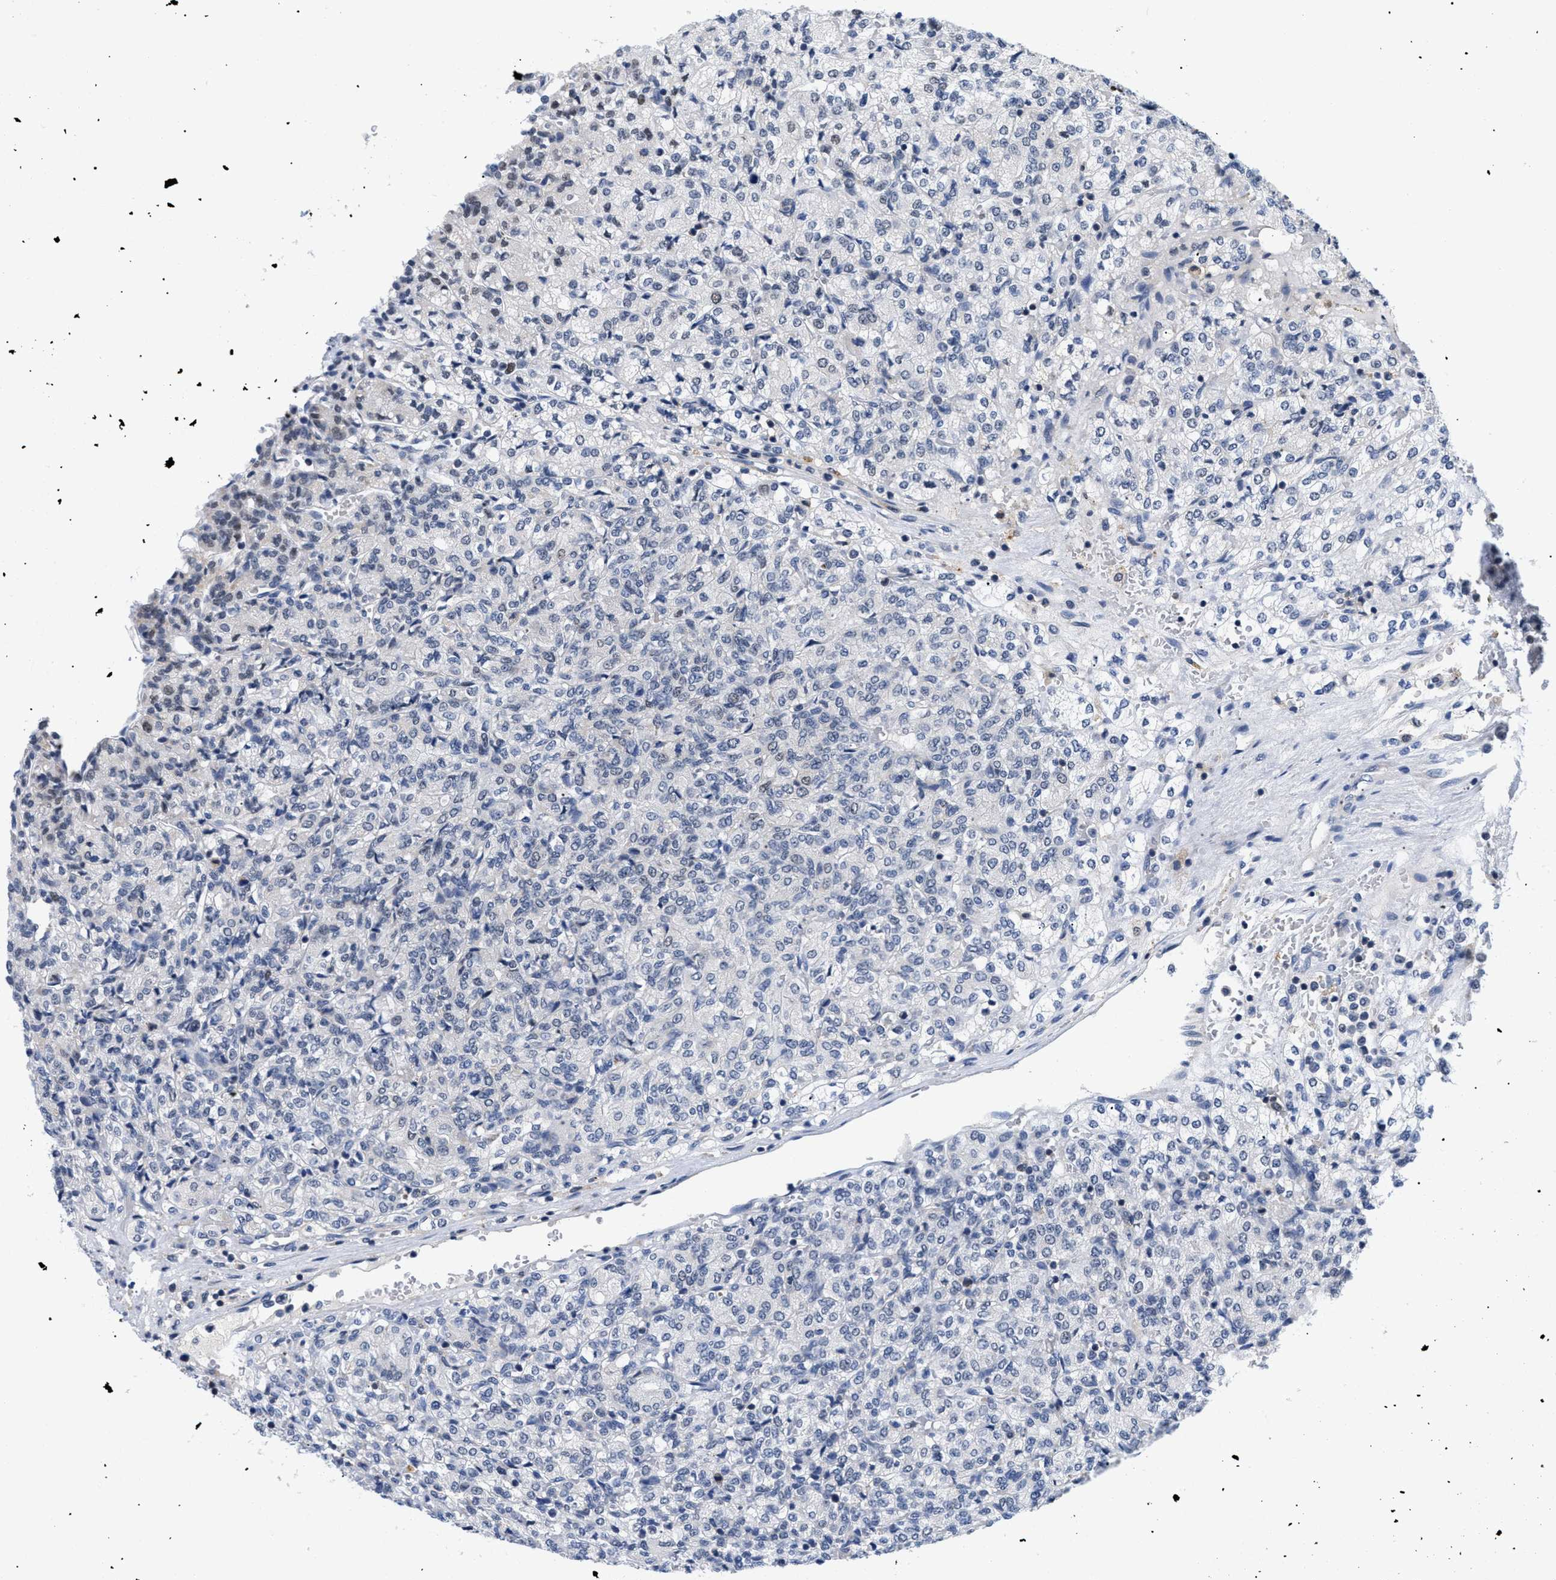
{"staining": {"intensity": "negative", "quantity": "none", "location": "none"}, "tissue": "renal cancer", "cell_type": "Tumor cells", "image_type": "cancer", "snomed": [{"axis": "morphology", "description": "Adenocarcinoma, NOS"}, {"axis": "topography", "description": "Kidney"}], "caption": "Tumor cells are negative for protein expression in human renal adenocarcinoma. (IHC, brightfield microscopy, high magnification).", "gene": "PITHD1", "patient": {"sex": "male", "age": 77}}